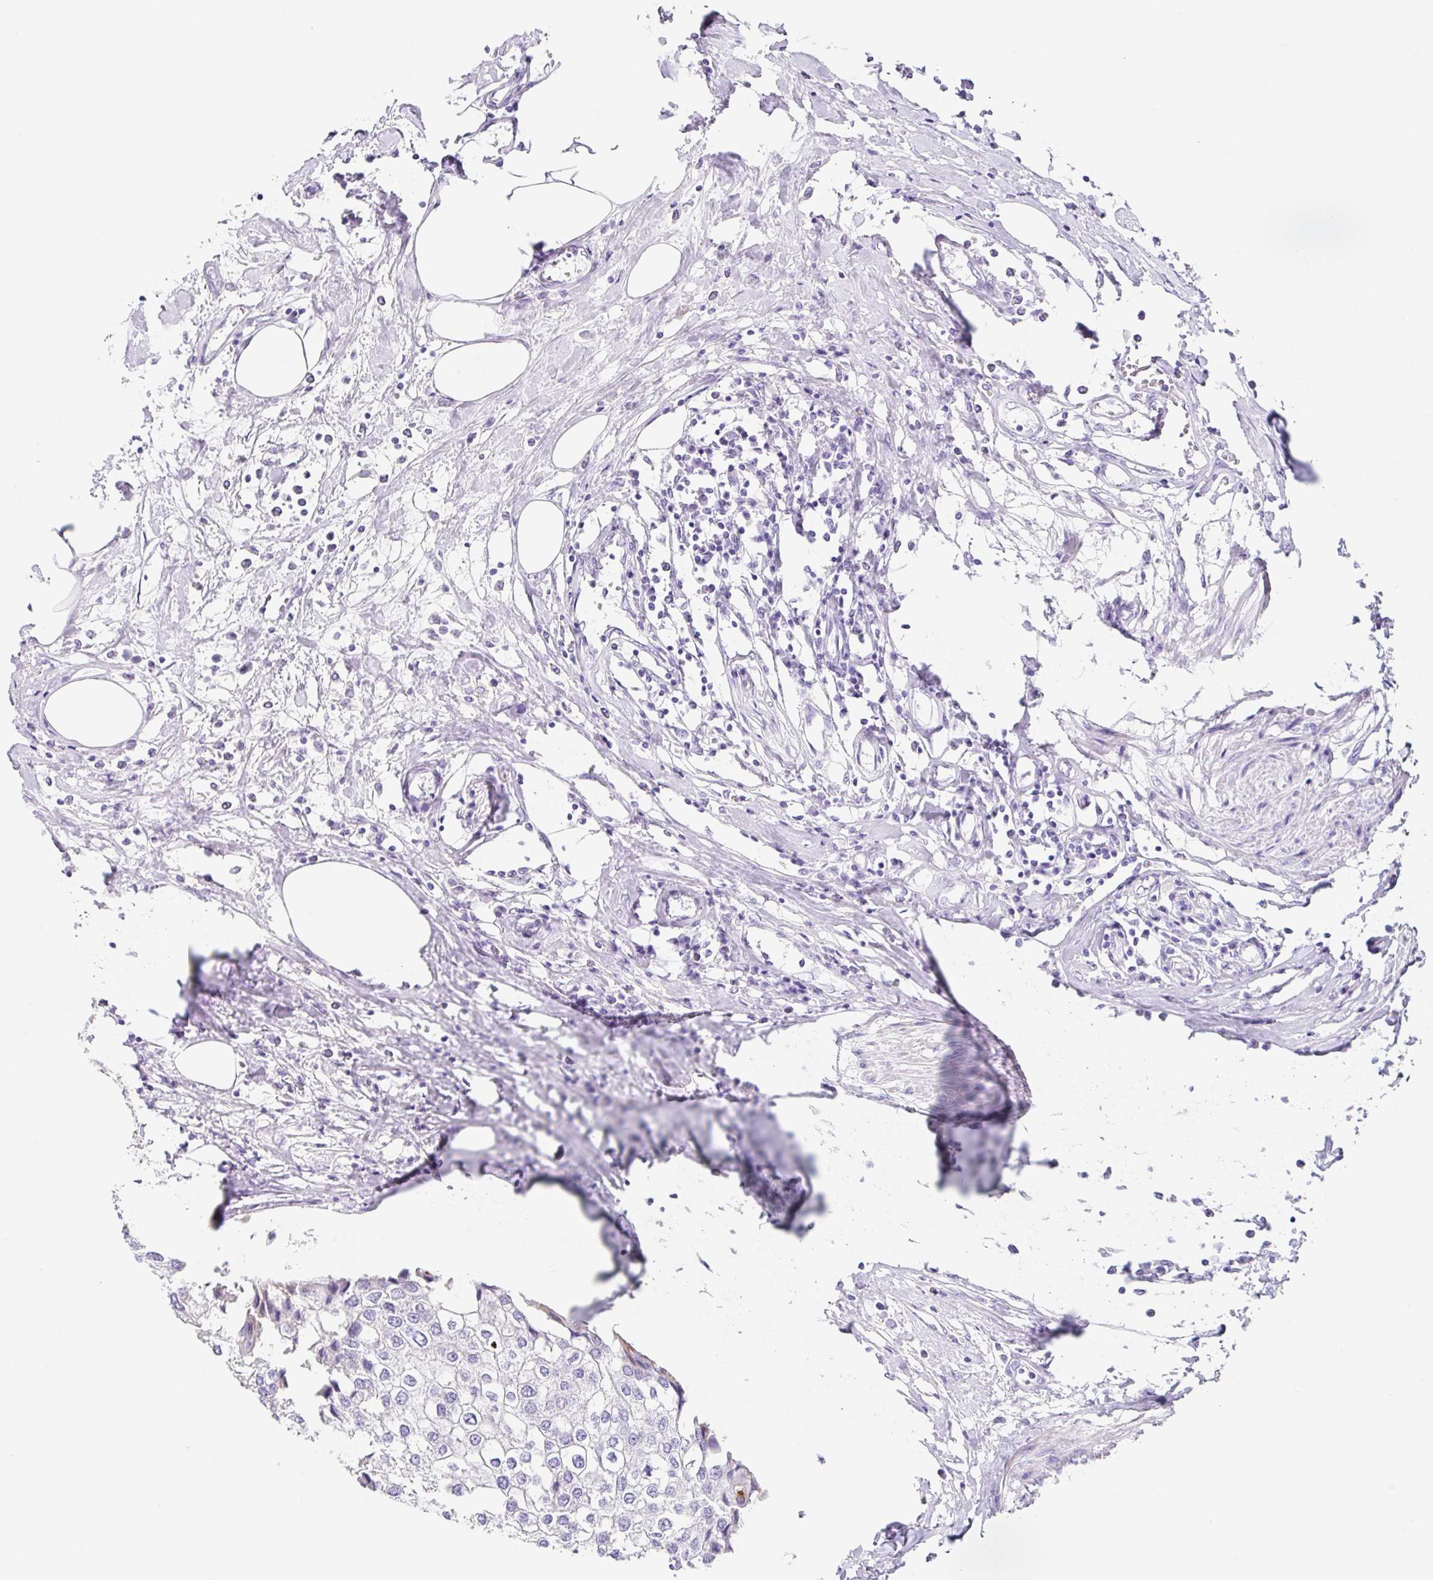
{"staining": {"intensity": "negative", "quantity": "none", "location": "none"}, "tissue": "urothelial cancer", "cell_type": "Tumor cells", "image_type": "cancer", "snomed": [{"axis": "morphology", "description": "Urothelial carcinoma, High grade"}, {"axis": "topography", "description": "Urinary bladder"}], "caption": "Immunohistochemistry (IHC) of human urothelial cancer exhibits no staining in tumor cells.", "gene": "CLDND2", "patient": {"sex": "male", "age": 64}}